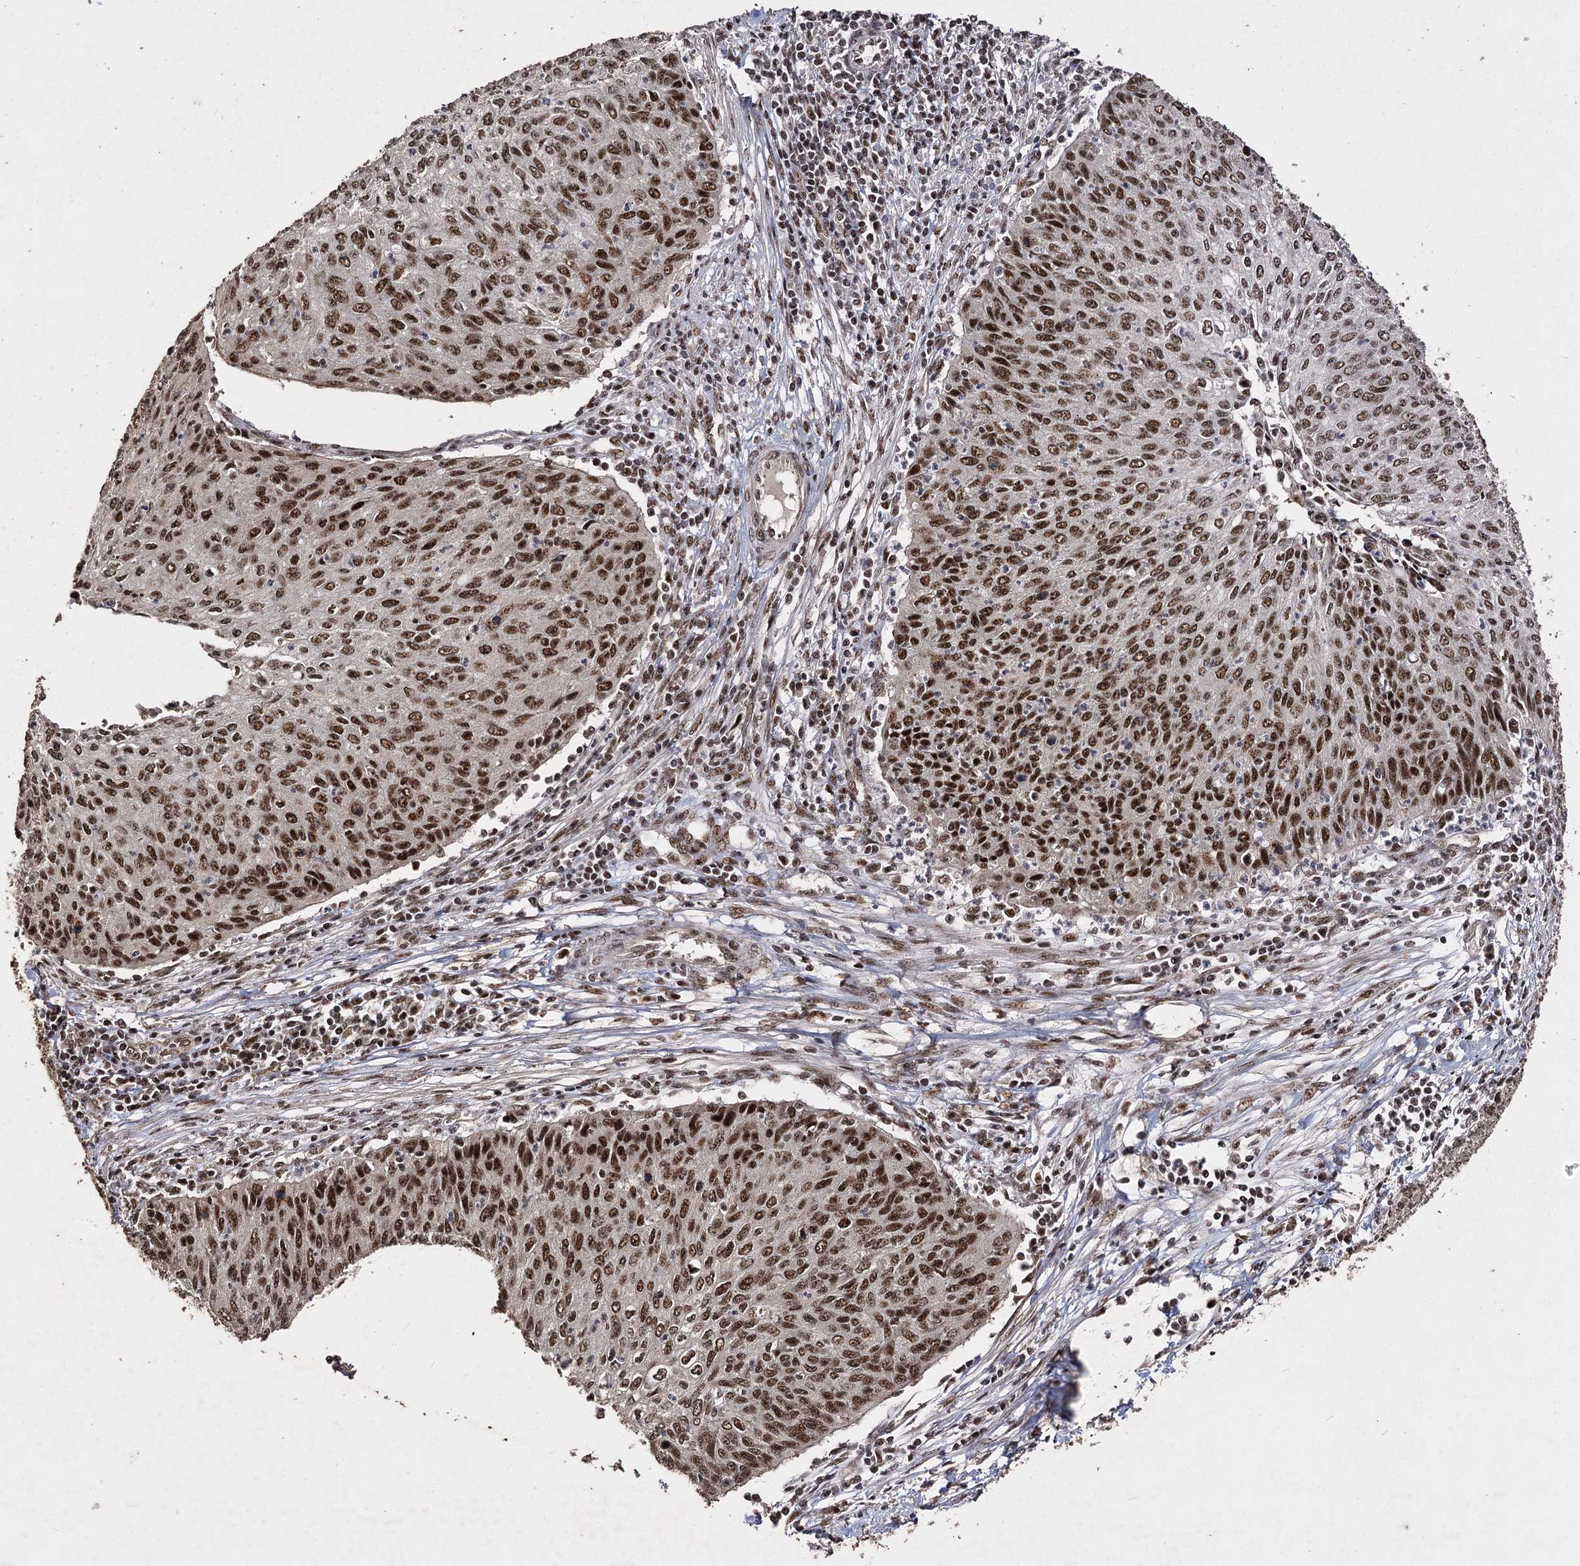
{"staining": {"intensity": "strong", "quantity": ">75%", "location": "nuclear"}, "tissue": "cervical cancer", "cell_type": "Tumor cells", "image_type": "cancer", "snomed": [{"axis": "morphology", "description": "Squamous cell carcinoma, NOS"}, {"axis": "topography", "description": "Cervix"}], "caption": "A high amount of strong nuclear staining is appreciated in about >75% of tumor cells in squamous cell carcinoma (cervical) tissue.", "gene": "U2SURP", "patient": {"sex": "female", "age": 38}}